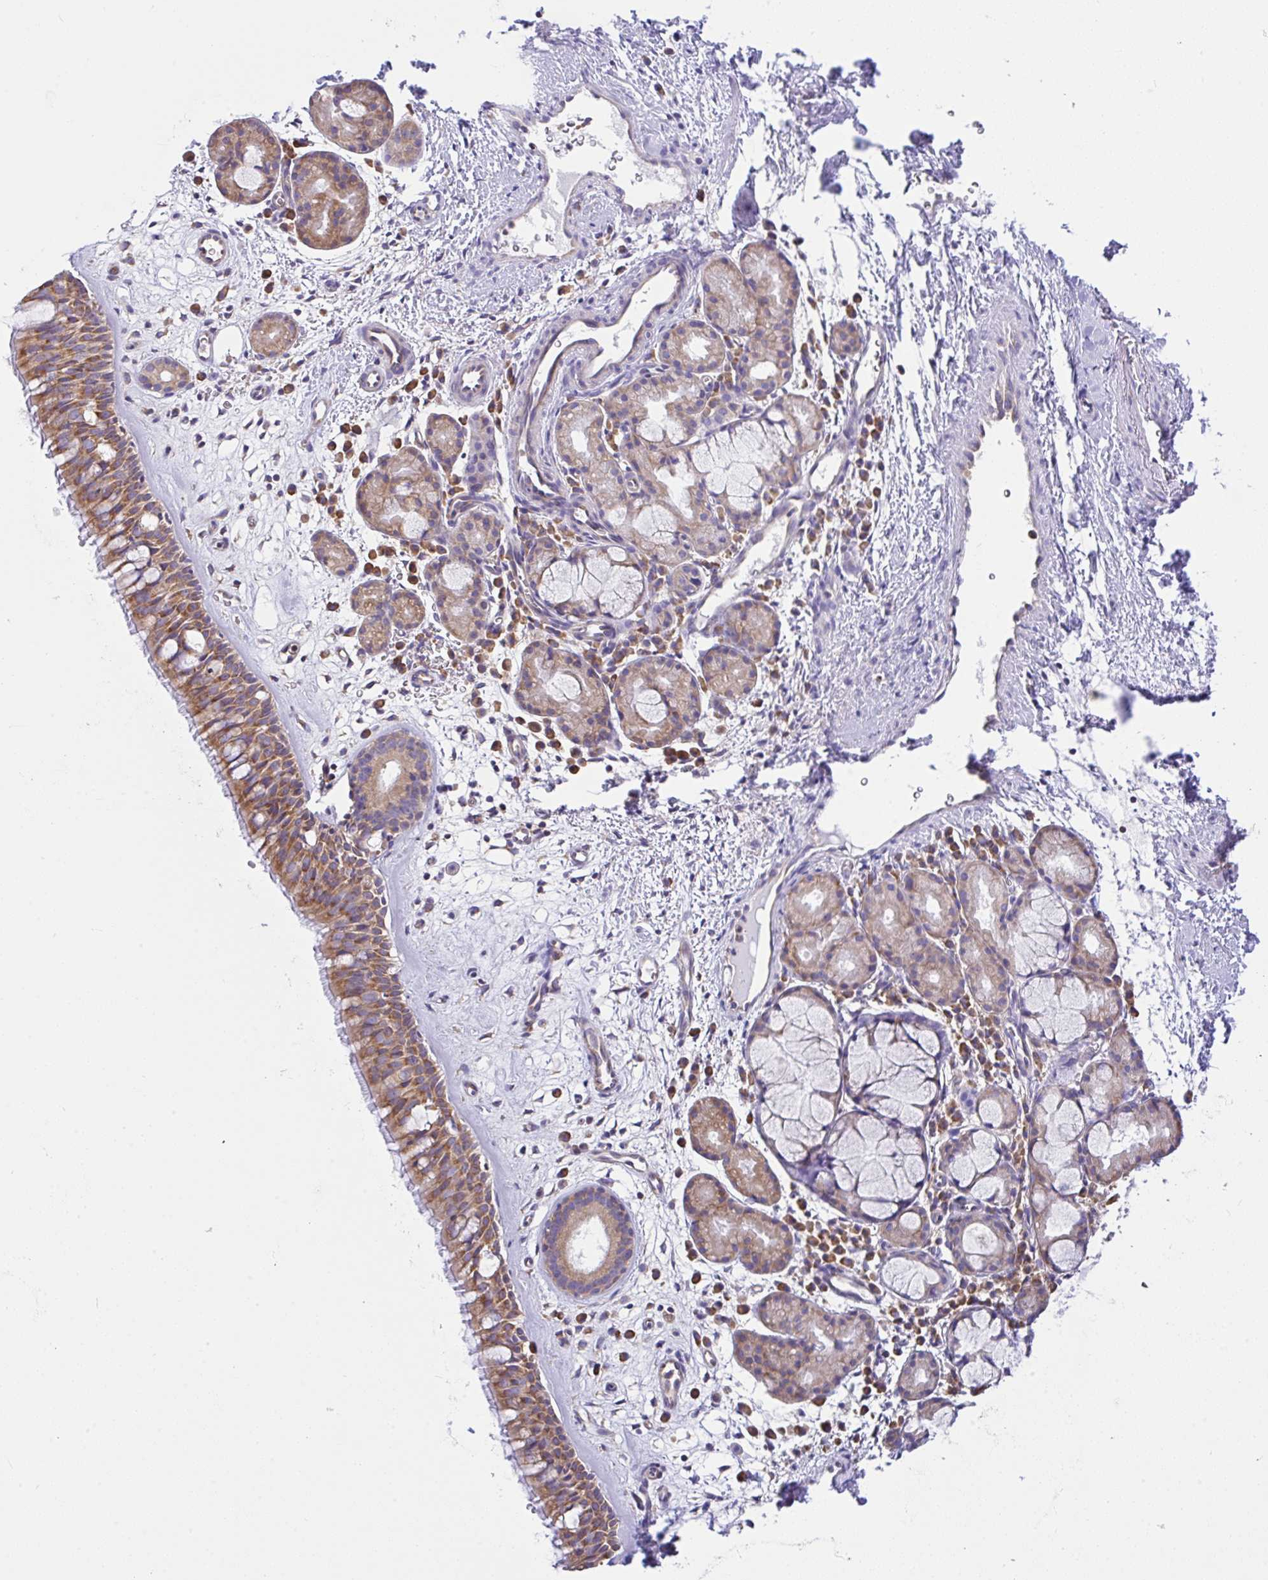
{"staining": {"intensity": "moderate", "quantity": ">75%", "location": "cytoplasmic/membranous"}, "tissue": "nasopharynx", "cell_type": "Respiratory epithelial cells", "image_type": "normal", "snomed": [{"axis": "morphology", "description": "Normal tissue, NOS"}, {"axis": "topography", "description": "Nasopharynx"}], "caption": "Nasopharynx stained for a protein demonstrates moderate cytoplasmic/membranous positivity in respiratory epithelial cells.", "gene": "GFPT2", "patient": {"sex": "male", "age": 65}}